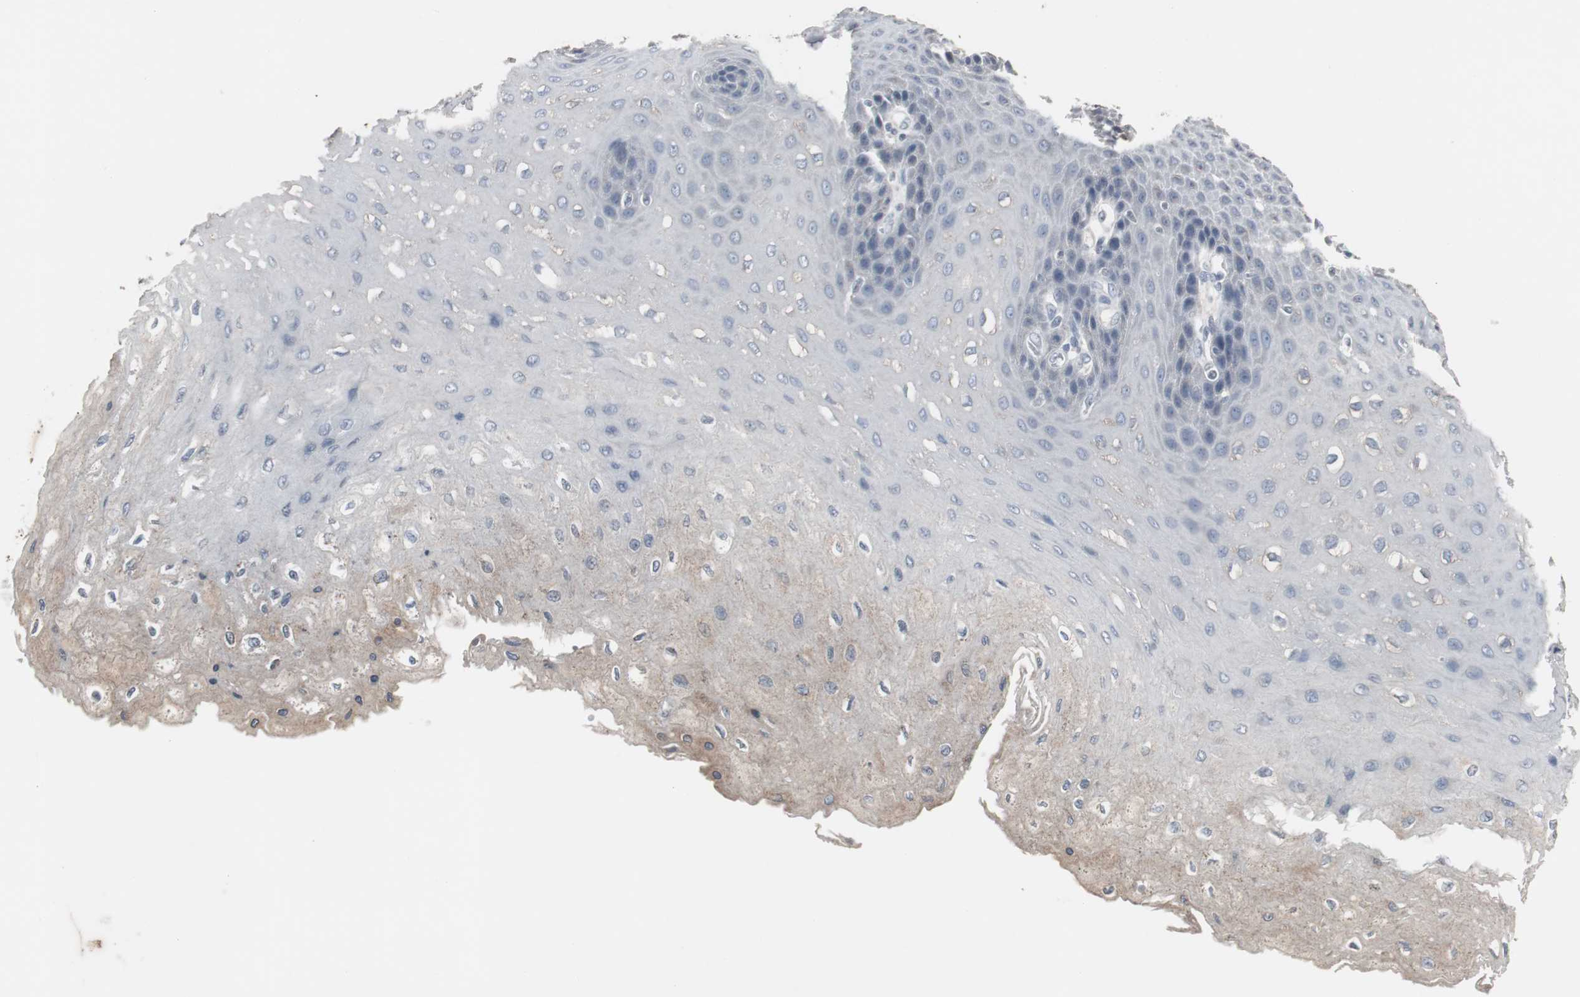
{"staining": {"intensity": "moderate", "quantity": "<25%", "location": "cytoplasmic/membranous"}, "tissue": "esophagus", "cell_type": "Squamous epithelial cells", "image_type": "normal", "snomed": [{"axis": "morphology", "description": "Normal tissue, NOS"}, {"axis": "topography", "description": "Esophagus"}], "caption": "Esophagus stained with immunohistochemistry reveals moderate cytoplasmic/membranous staining in approximately <25% of squamous epithelial cells. (Stains: DAB in brown, nuclei in blue, Microscopy: brightfield microscopy at high magnification).", "gene": "ACAA1", "patient": {"sex": "female", "age": 72}}